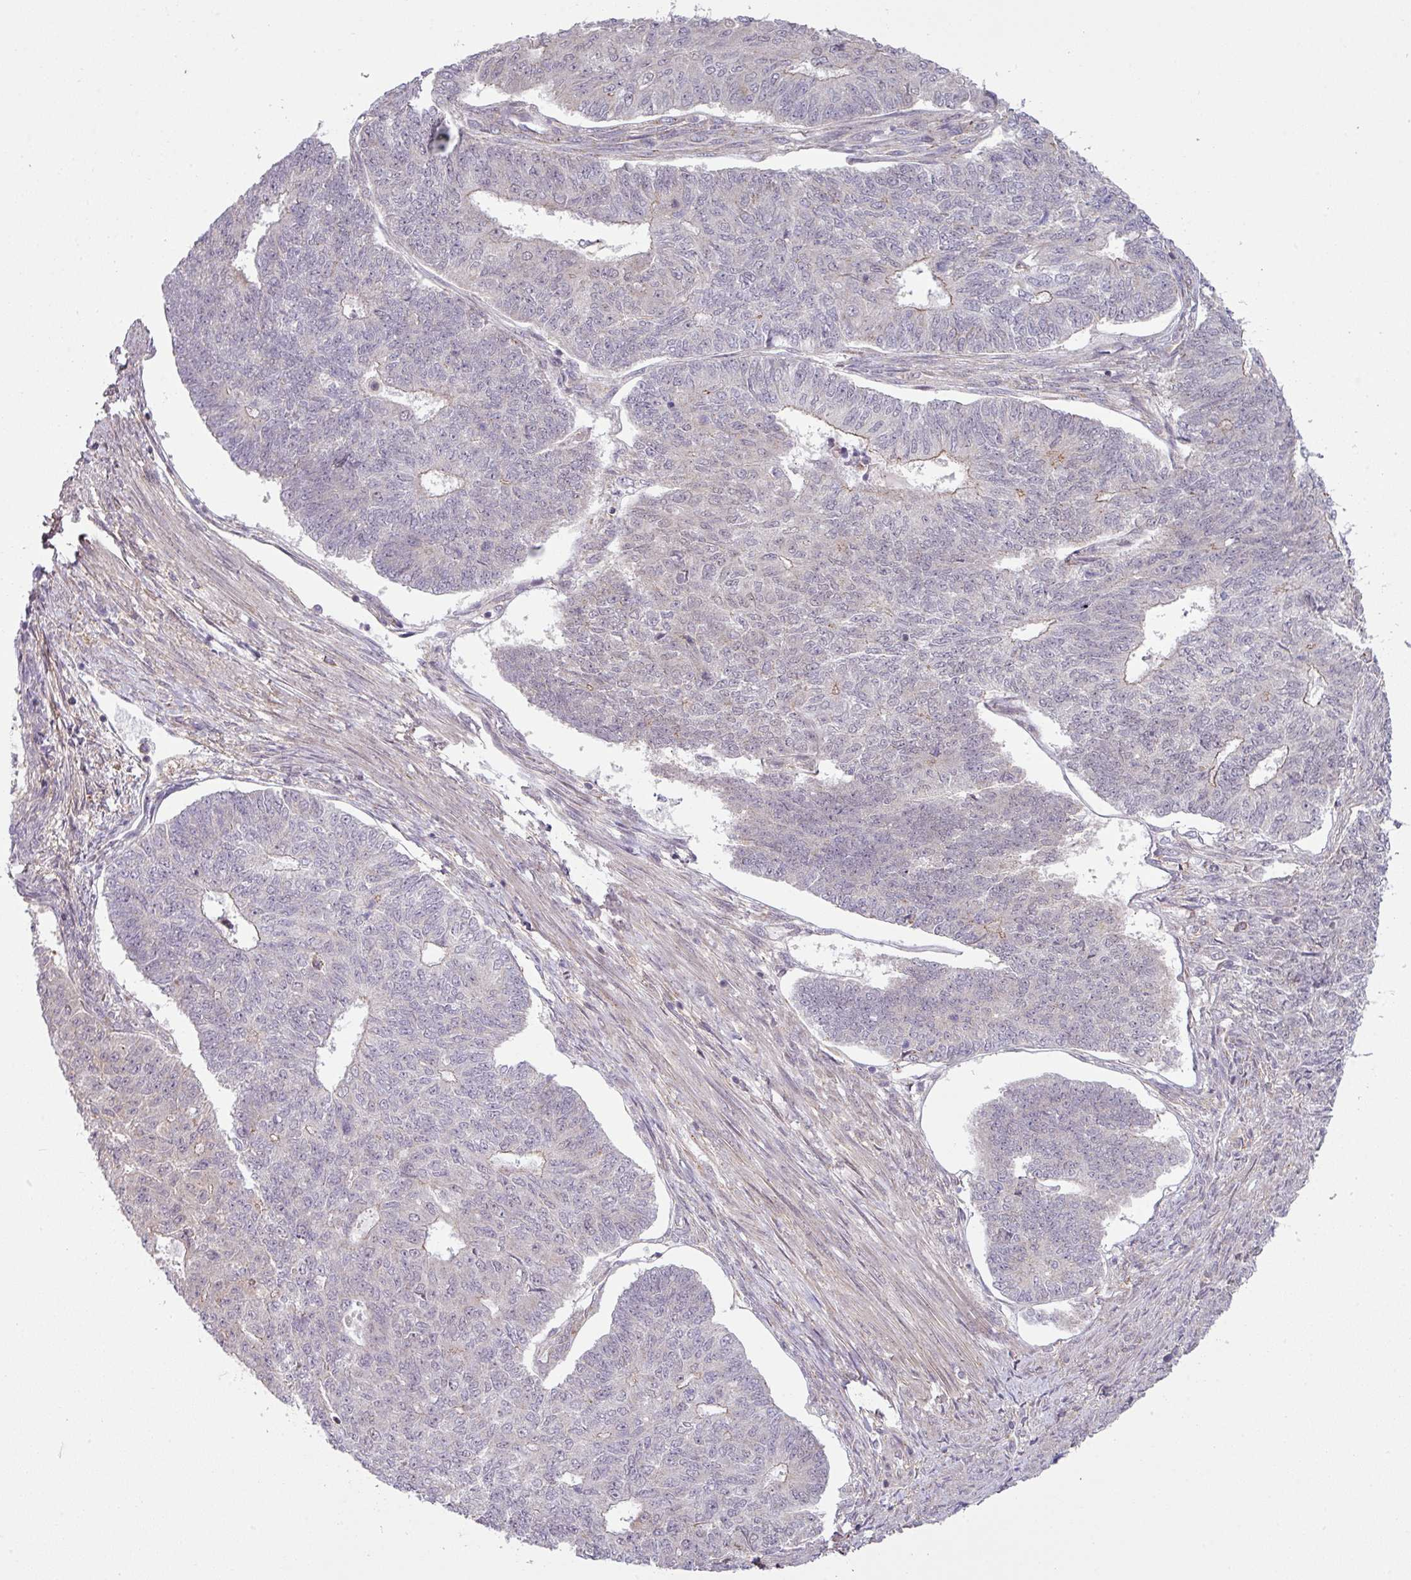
{"staining": {"intensity": "negative", "quantity": "none", "location": "none"}, "tissue": "endometrial cancer", "cell_type": "Tumor cells", "image_type": "cancer", "snomed": [{"axis": "morphology", "description": "Adenocarcinoma, NOS"}, {"axis": "topography", "description": "Endometrium"}], "caption": "Photomicrograph shows no significant protein positivity in tumor cells of endometrial adenocarcinoma.", "gene": "ZC2HC1C", "patient": {"sex": "female", "age": 32}}